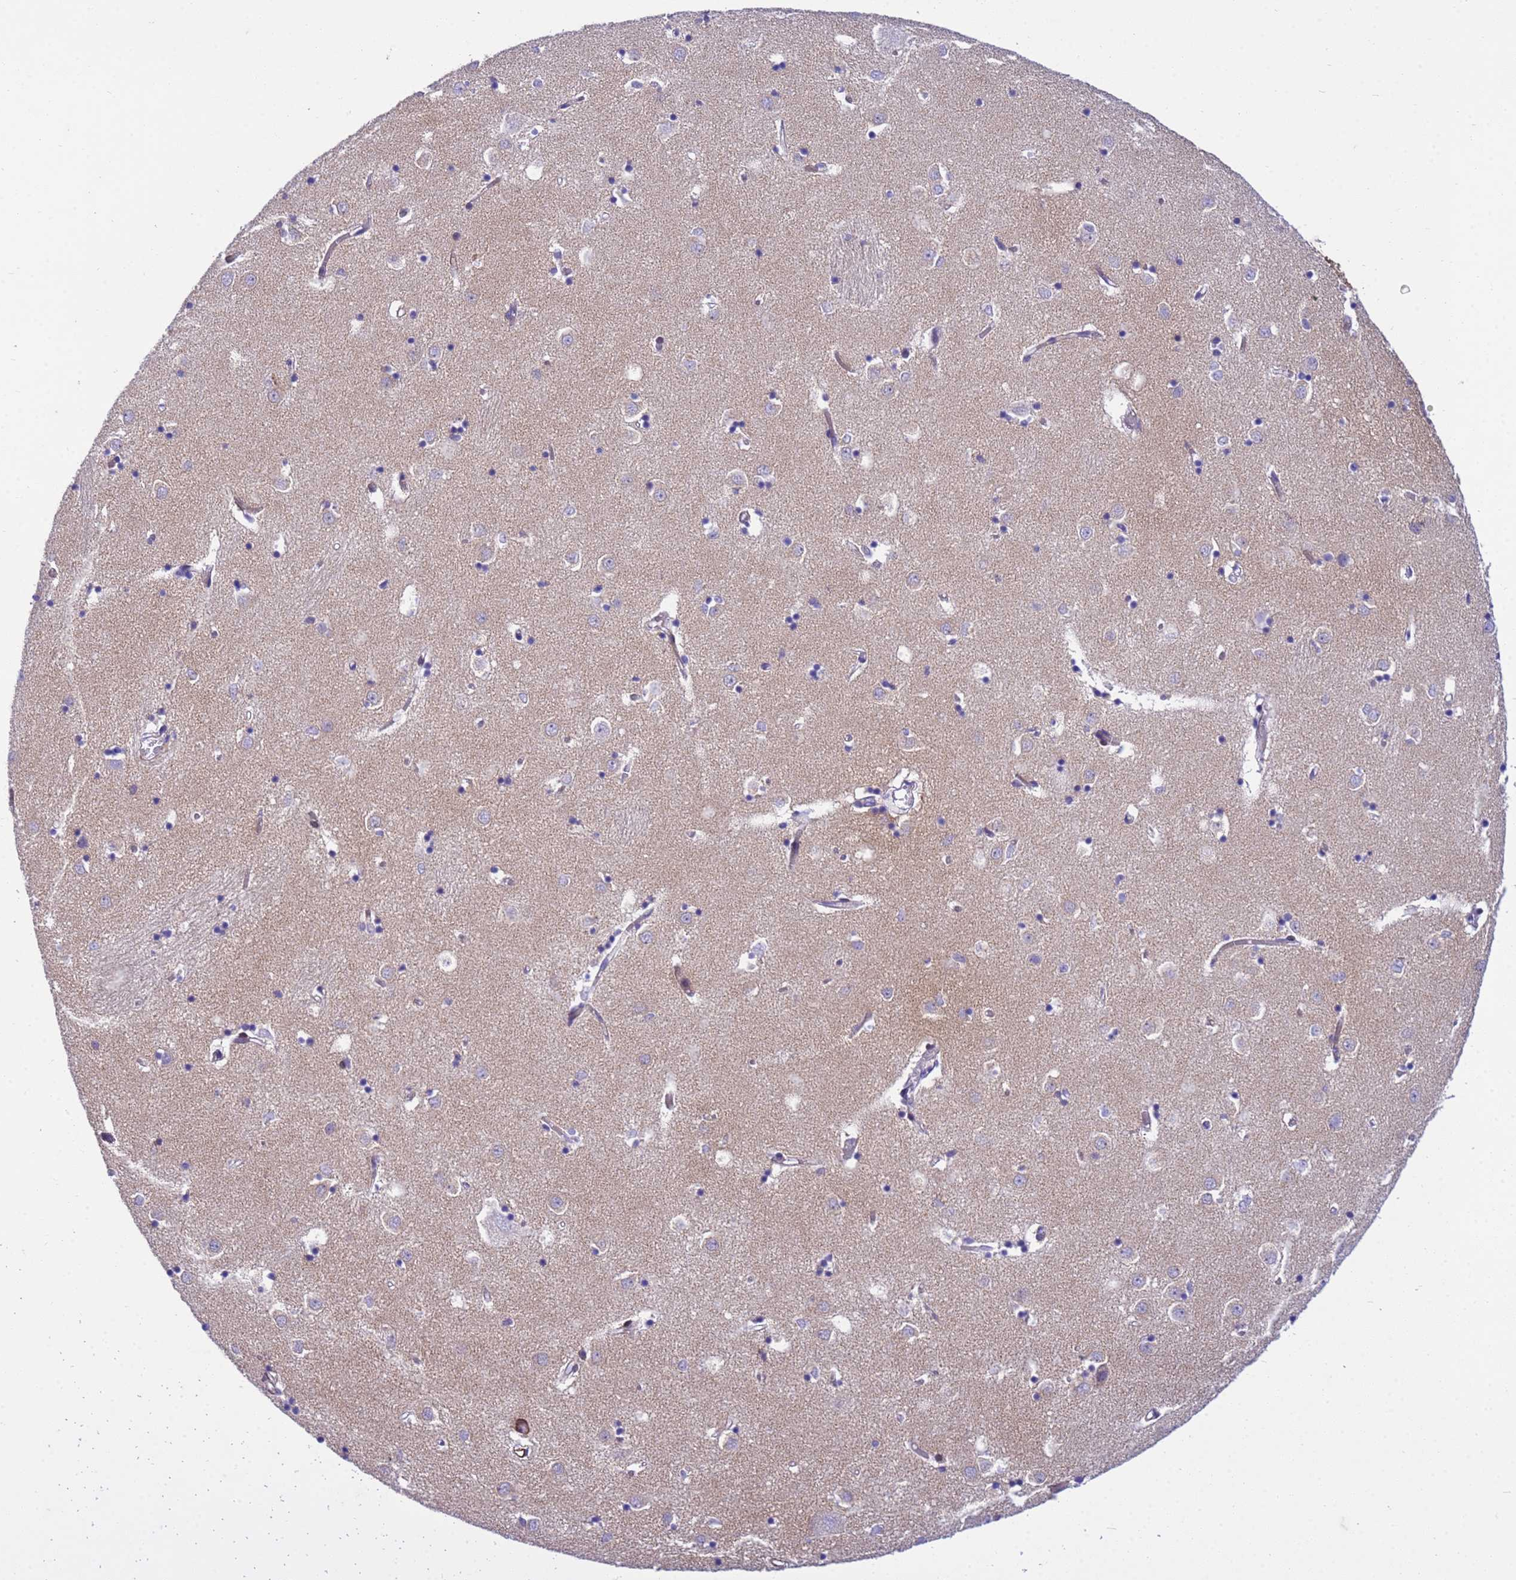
{"staining": {"intensity": "negative", "quantity": "none", "location": "none"}, "tissue": "caudate", "cell_type": "Glial cells", "image_type": "normal", "snomed": [{"axis": "morphology", "description": "Normal tissue, NOS"}, {"axis": "topography", "description": "Lateral ventricle wall"}], "caption": "This is a photomicrograph of immunohistochemistry (IHC) staining of benign caudate, which shows no staining in glial cells. Nuclei are stained in blue.", "gene": "P2RX7", "patient": {"sex": "male", "age": 70}}